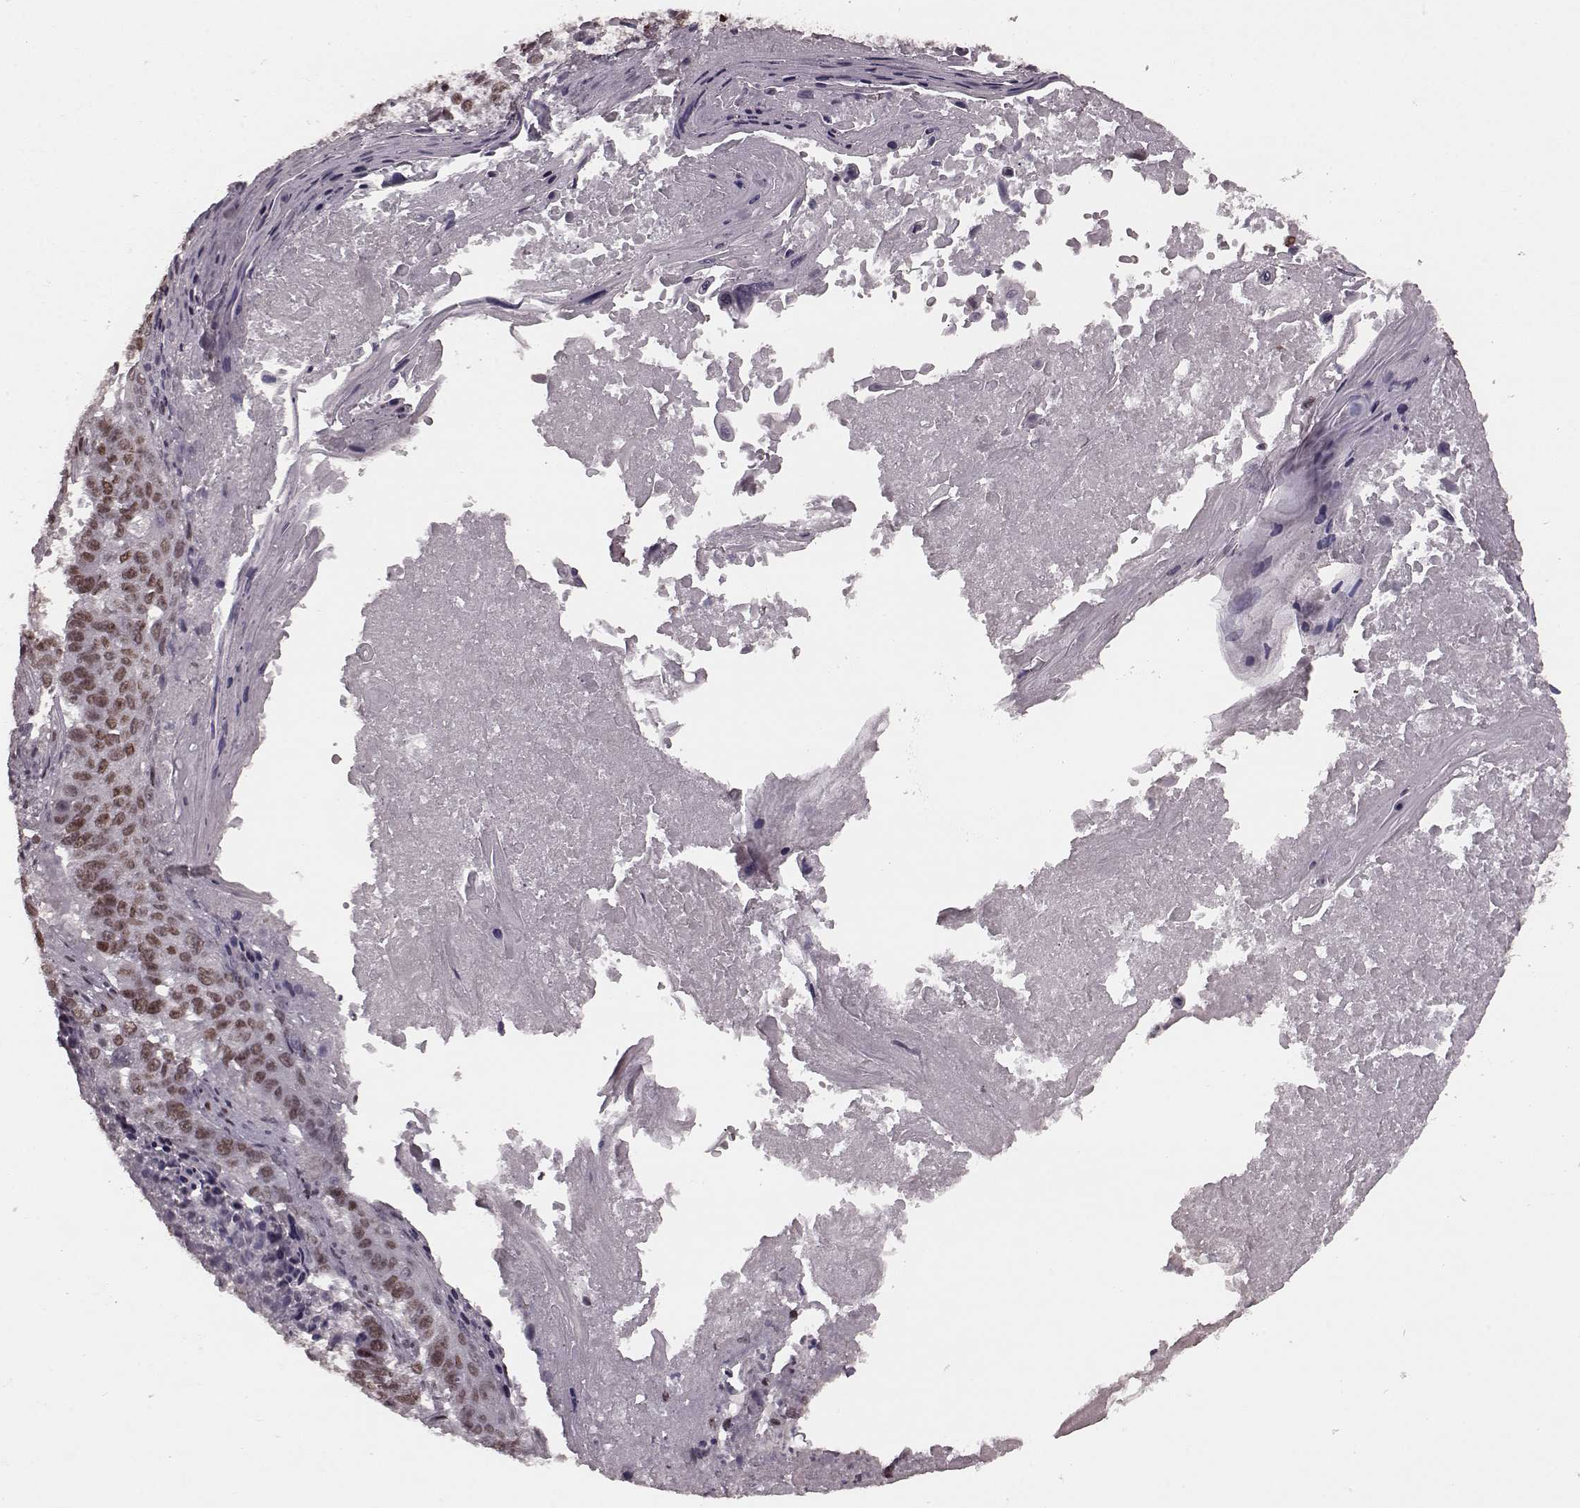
{"staining": {"intensity": "moderate", "quantity": ">75%", "location": "nuclear"}, "tissue": "lung cancer", "cell_type": "Tumor cells", "image_type": "cancer", "snomed": [{"axis": "morphology", "description": "Squamous cell carcinoma, NOS"}, {"axis": "topography", "description": "Lung"}], "caption": "Squamous cell carcinoma (lung) stained with DAB (3,3'-diaminobenzidine) immunohistochemistry (IHC) displays medium levels of moderate nuclear positivity in about >75% of tumor cells.", "gene": "NR2C1", "patient": {"sex": "male", "age": 73}}